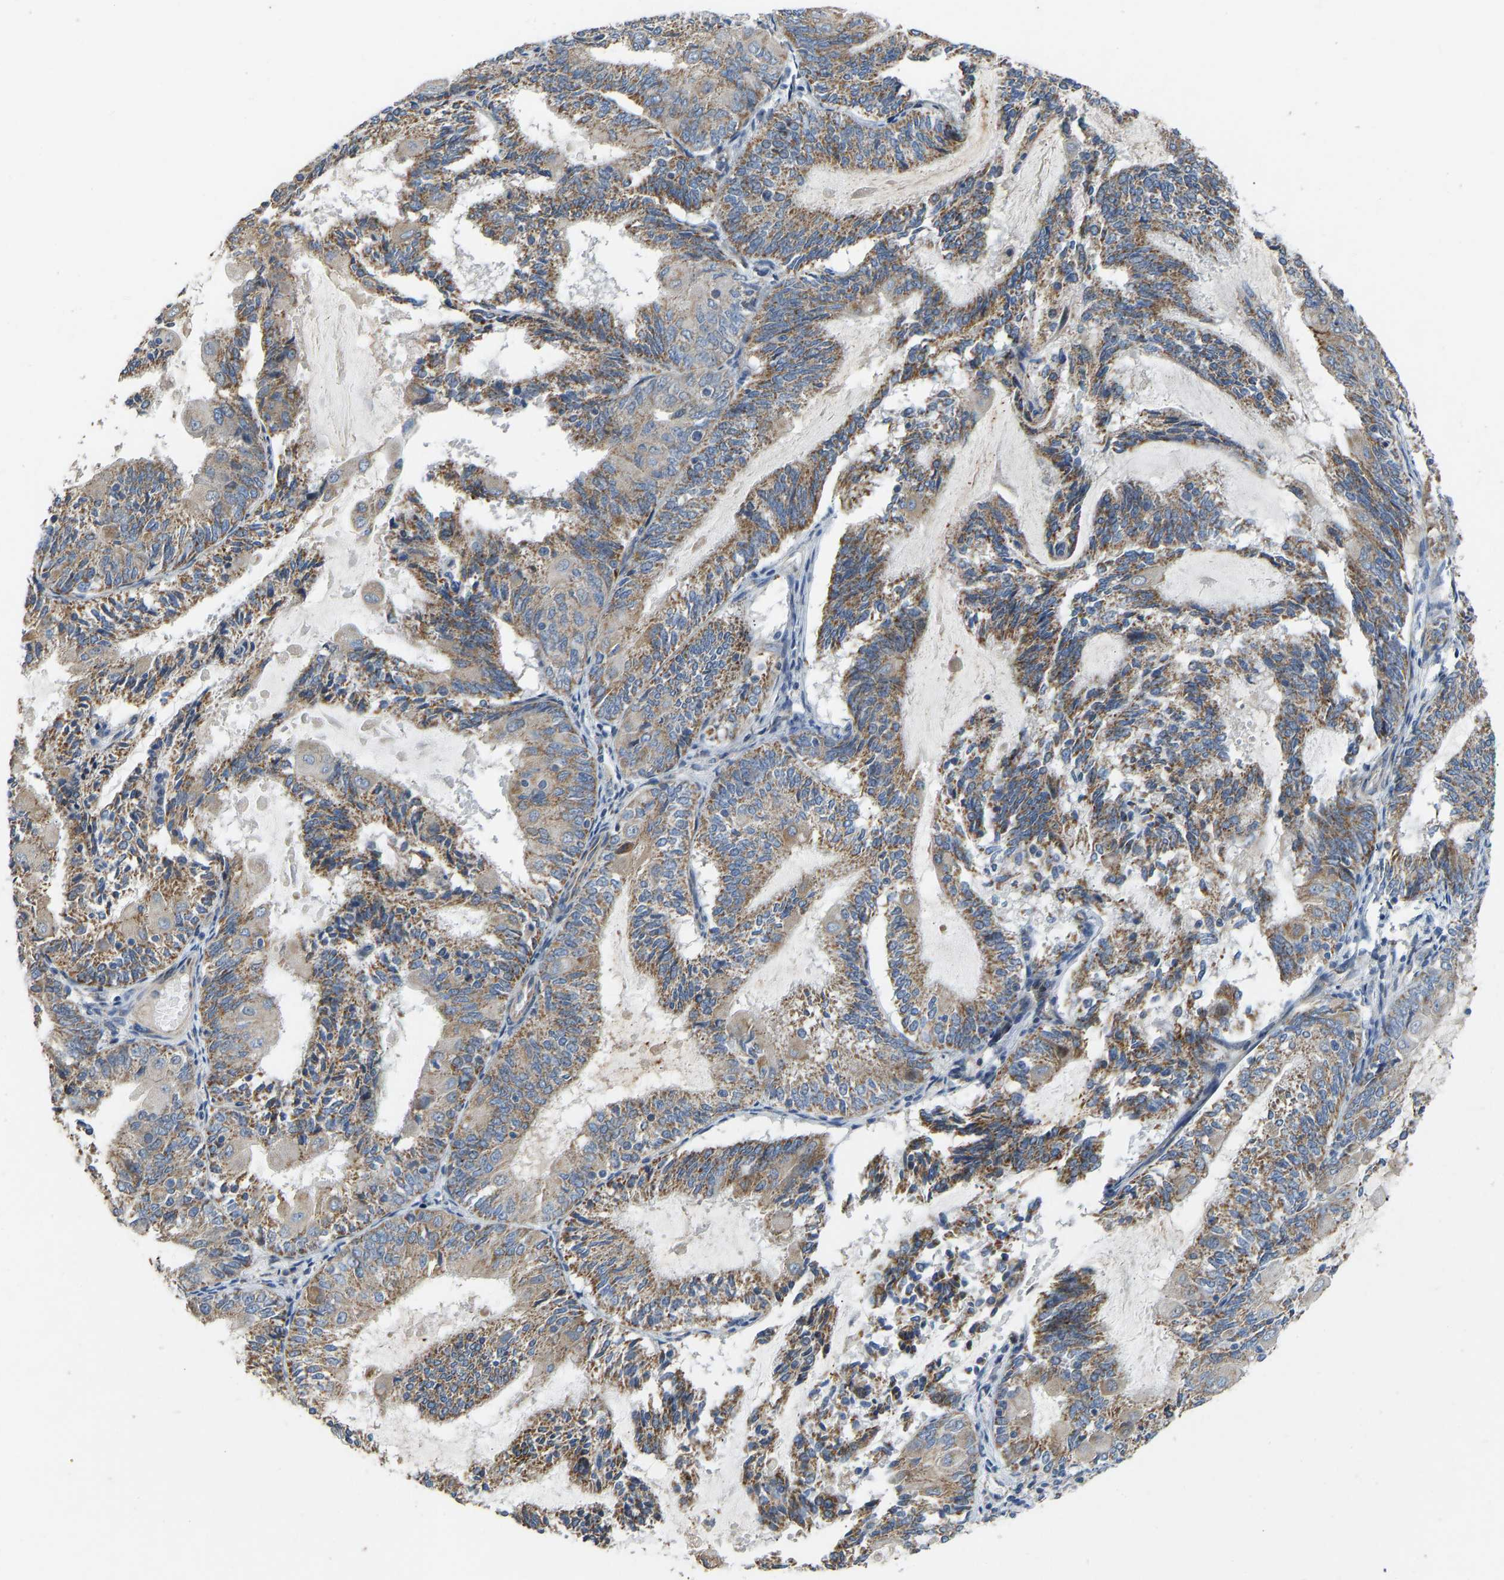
{"staining": {"intensity": "moderate", "quantity": ">75%", "location": "cytoplasmic/membranous"}, "tissue": "endometrial cancer", "cell_type": "Tumor cells", "image_type": "cancer", "snomed": [{"axis": "morphology", "description": "Adenocarcinoma, NOS"}, {"axis": "topography", "description": "Endometrium"}], "caption": "This image demonstrates endometrial adenocarcinoma stained with IHC to label a protein in brown. The cytoplasmic/membranous of tumor cells show moderate positivity for the protein. Nuclei are counter-stained blue.", "gene": "TMEM150A", "patient": {"sex": "female", "age": 81}}